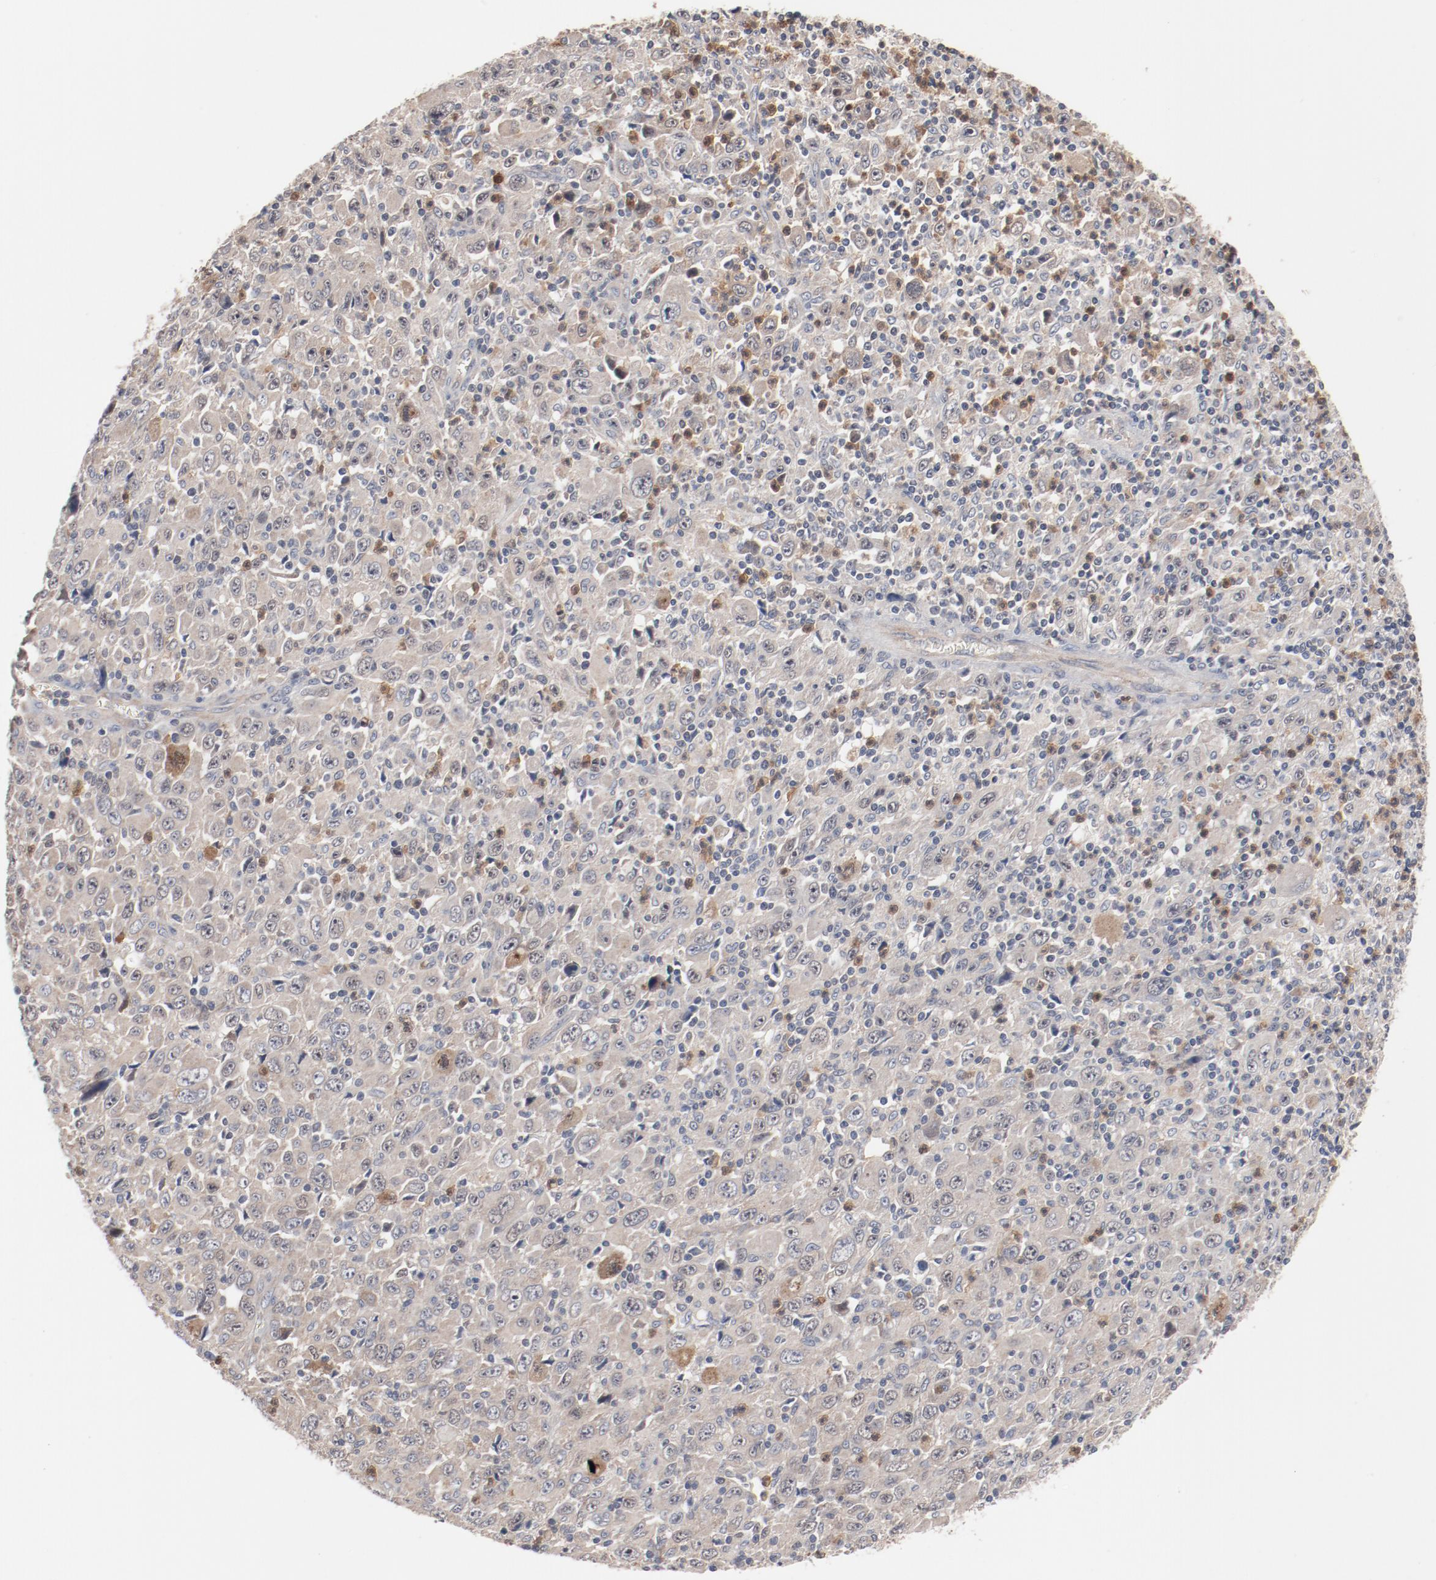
{"staining": {"intensity": "weak", "quantity": ">75%", "location": "cytoplasmic/membranous"}, "tissue": "melanoma", "cell_type": "Tumor cells", "image_type": "cancer", "snomed": [{"axis": "morphology", "description": "Malignant melanoma, Metastatic site"}, {"axis": "topography", "description": "Skin"}], "caption": "Malignant melanoma (metastatic site) stained with a brown dye exhibits weak cytoplasmic/membranous positive positivity in about >75% of tumor cells.", "gene": "RNASE11", "patient": {"sex": "female", "age": 56}}